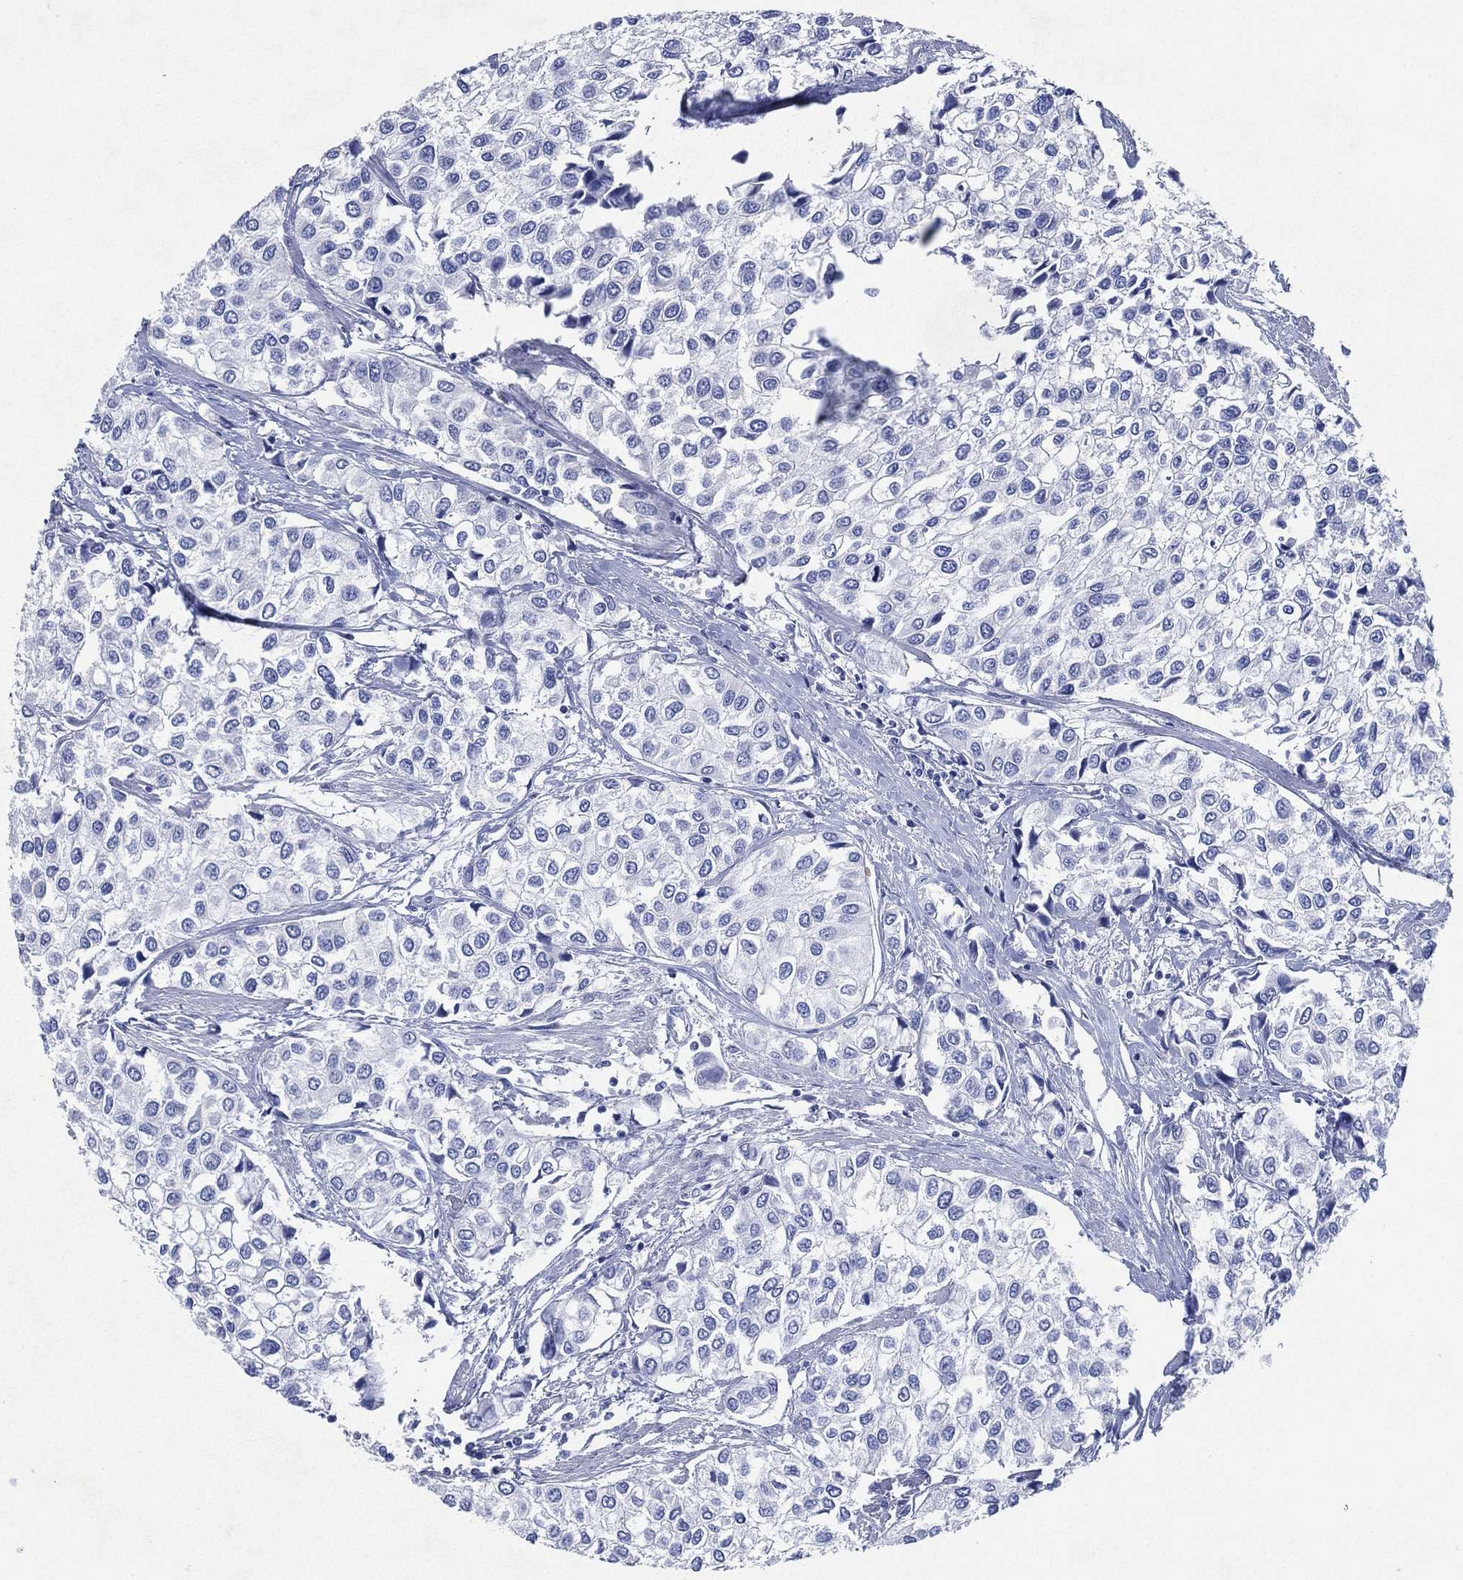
{"staining": {"intensity": "negative", "quantity": "none", "location": "none"}, "tissue": "urothelial cancer", "cell_type": "Tumor cells", "image_type": "cancer", "snomed": [{"axis": "morphology", "description": "Urothelial carcinoma, High grade"}, {"axis": "topography", "description": "Urinary bladder"}], "caption": "This is an immunohistochemistry image of urothelial cancer. There is no staining in tumor cells.", "gene": "SIGLECL1", "patient": {"sex": "male", "age": 73}}